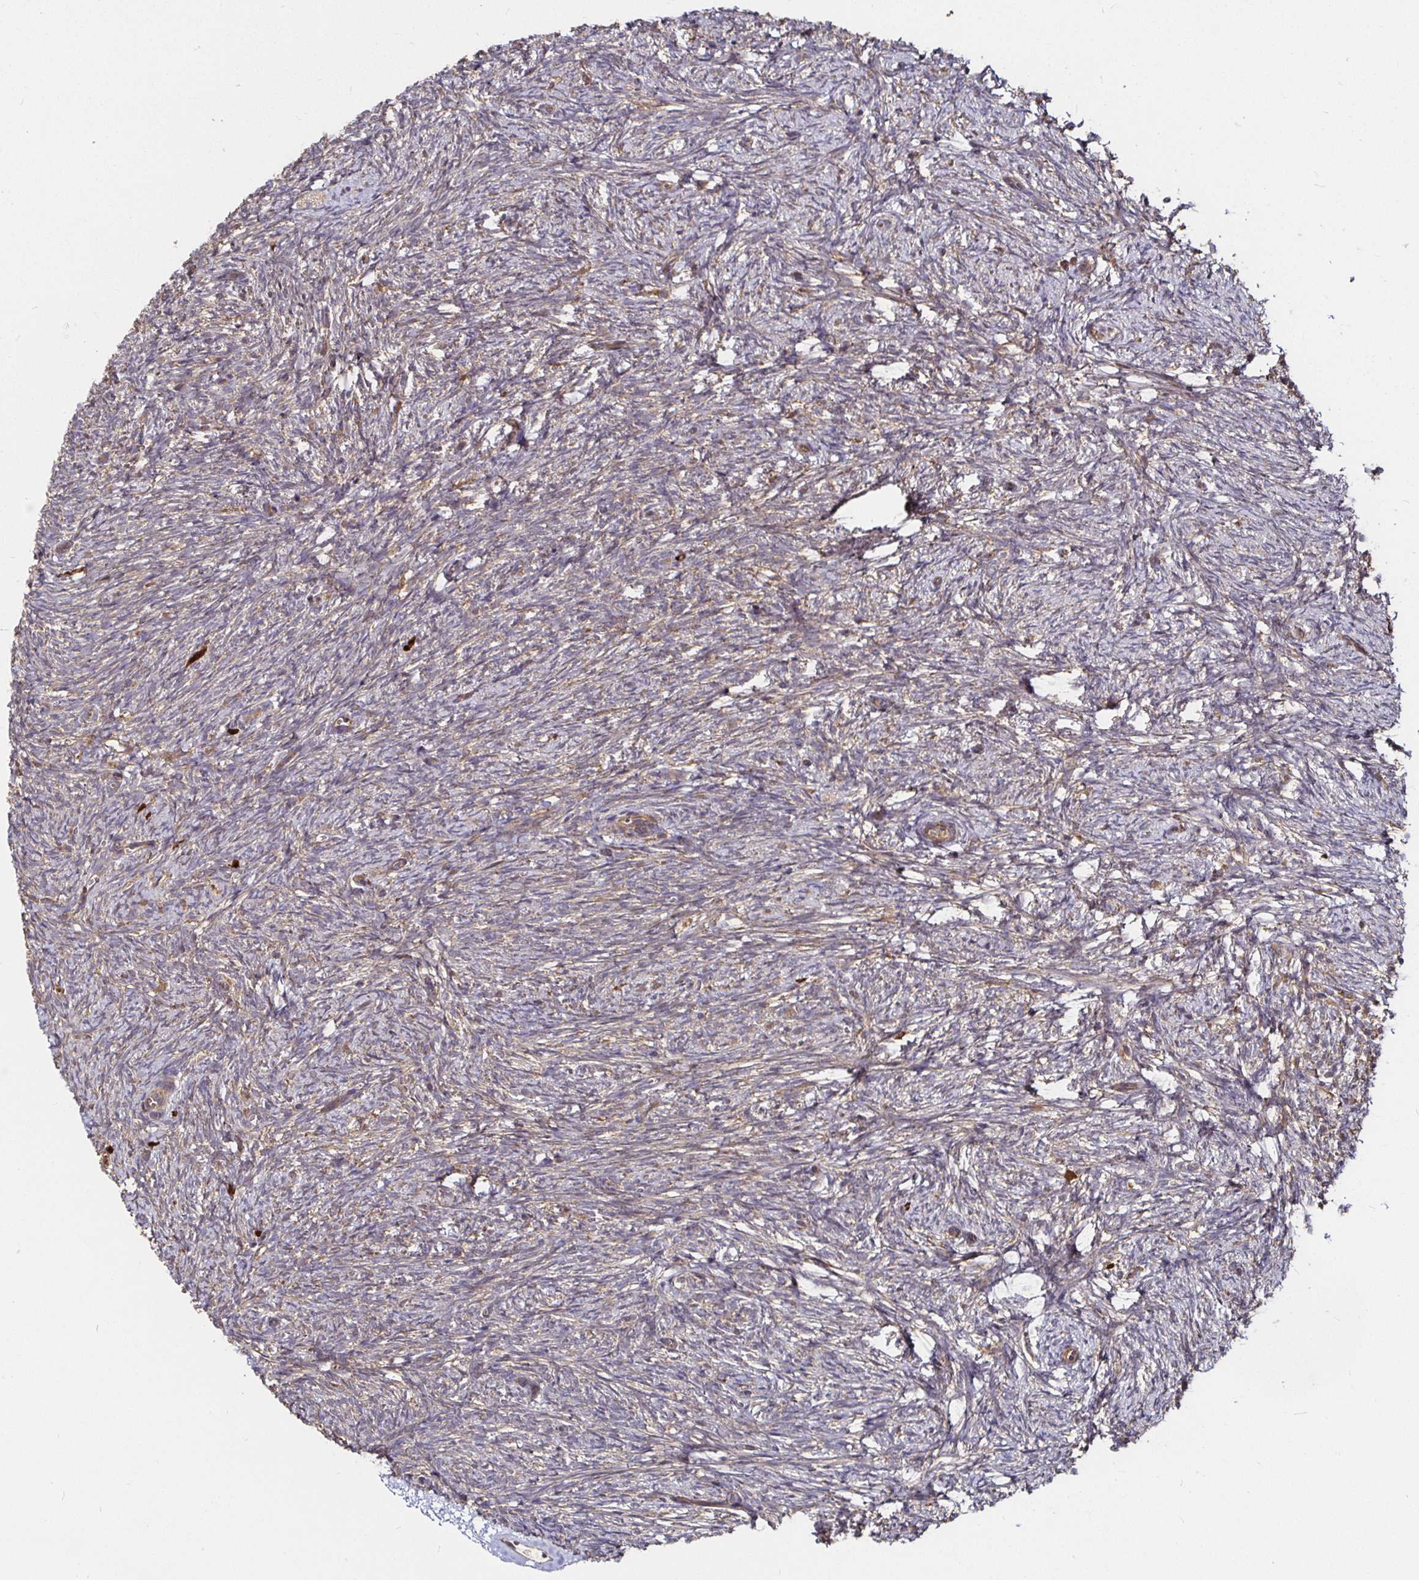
{"staining": {"intensity": "moderate", "quantity": "<25%", "location": "cytoplasmic/membranous"}, "tissue": "ovary", "cell_type": "Ovarian stroma cells", "image_type": "normal", "snomed": [{"axis": "morphology", "description": "Normal tissue, NOS"}, {"axis": "topography", "description": "Ovary"}], "caption": "Protein expression analysis of normal ovary shows moderate cytoplasmic/membranous expression in about <25% of ovarian stroma cells. The staining was performed using DAB, with brown indicating positive protein expression. Nuclei are stained blue with hematoxylin.", "gene": "MLST8", "patient": {"sex": "female", "age": 41}}